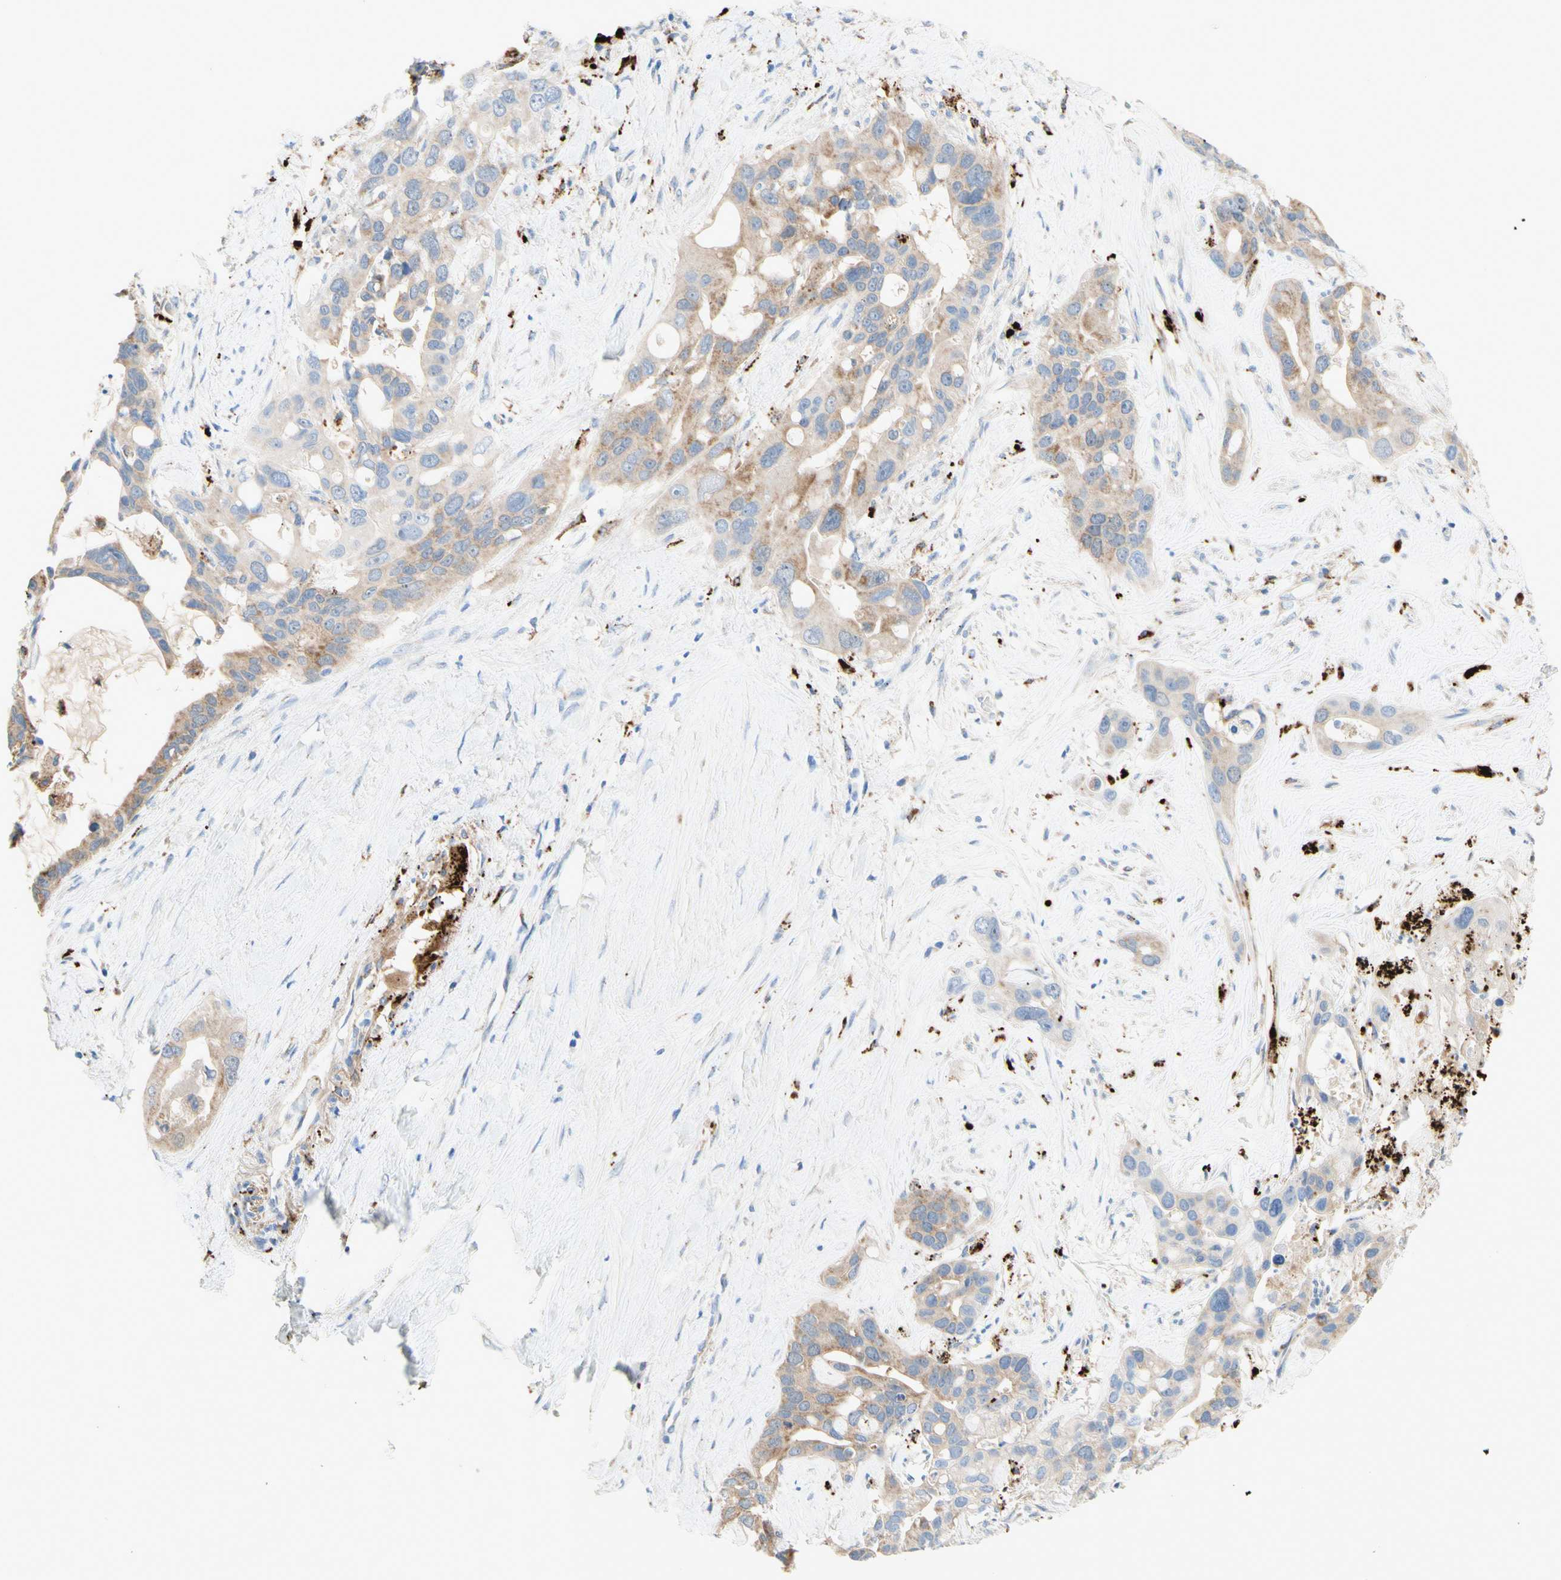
{"staining": {"intensity": "moderate", "quantity": ">75%", "location": "cytoplasmic/membranous"}, "tissue": "liver cancer", "cell_type": "Tumor cells", "image_type": "cancer", "snomed": [{"axis": "morphology", "description": "Cholangiocarcinoma"}, {"axis": "topography", "description": "Liver"}], "caption": "Tumor cells display moderate cytoplasmic/membranous staining in approximately >75% of cells in liver cancer.", "gene": "URB2", "patient": {"sex": "female", "age": 65}}